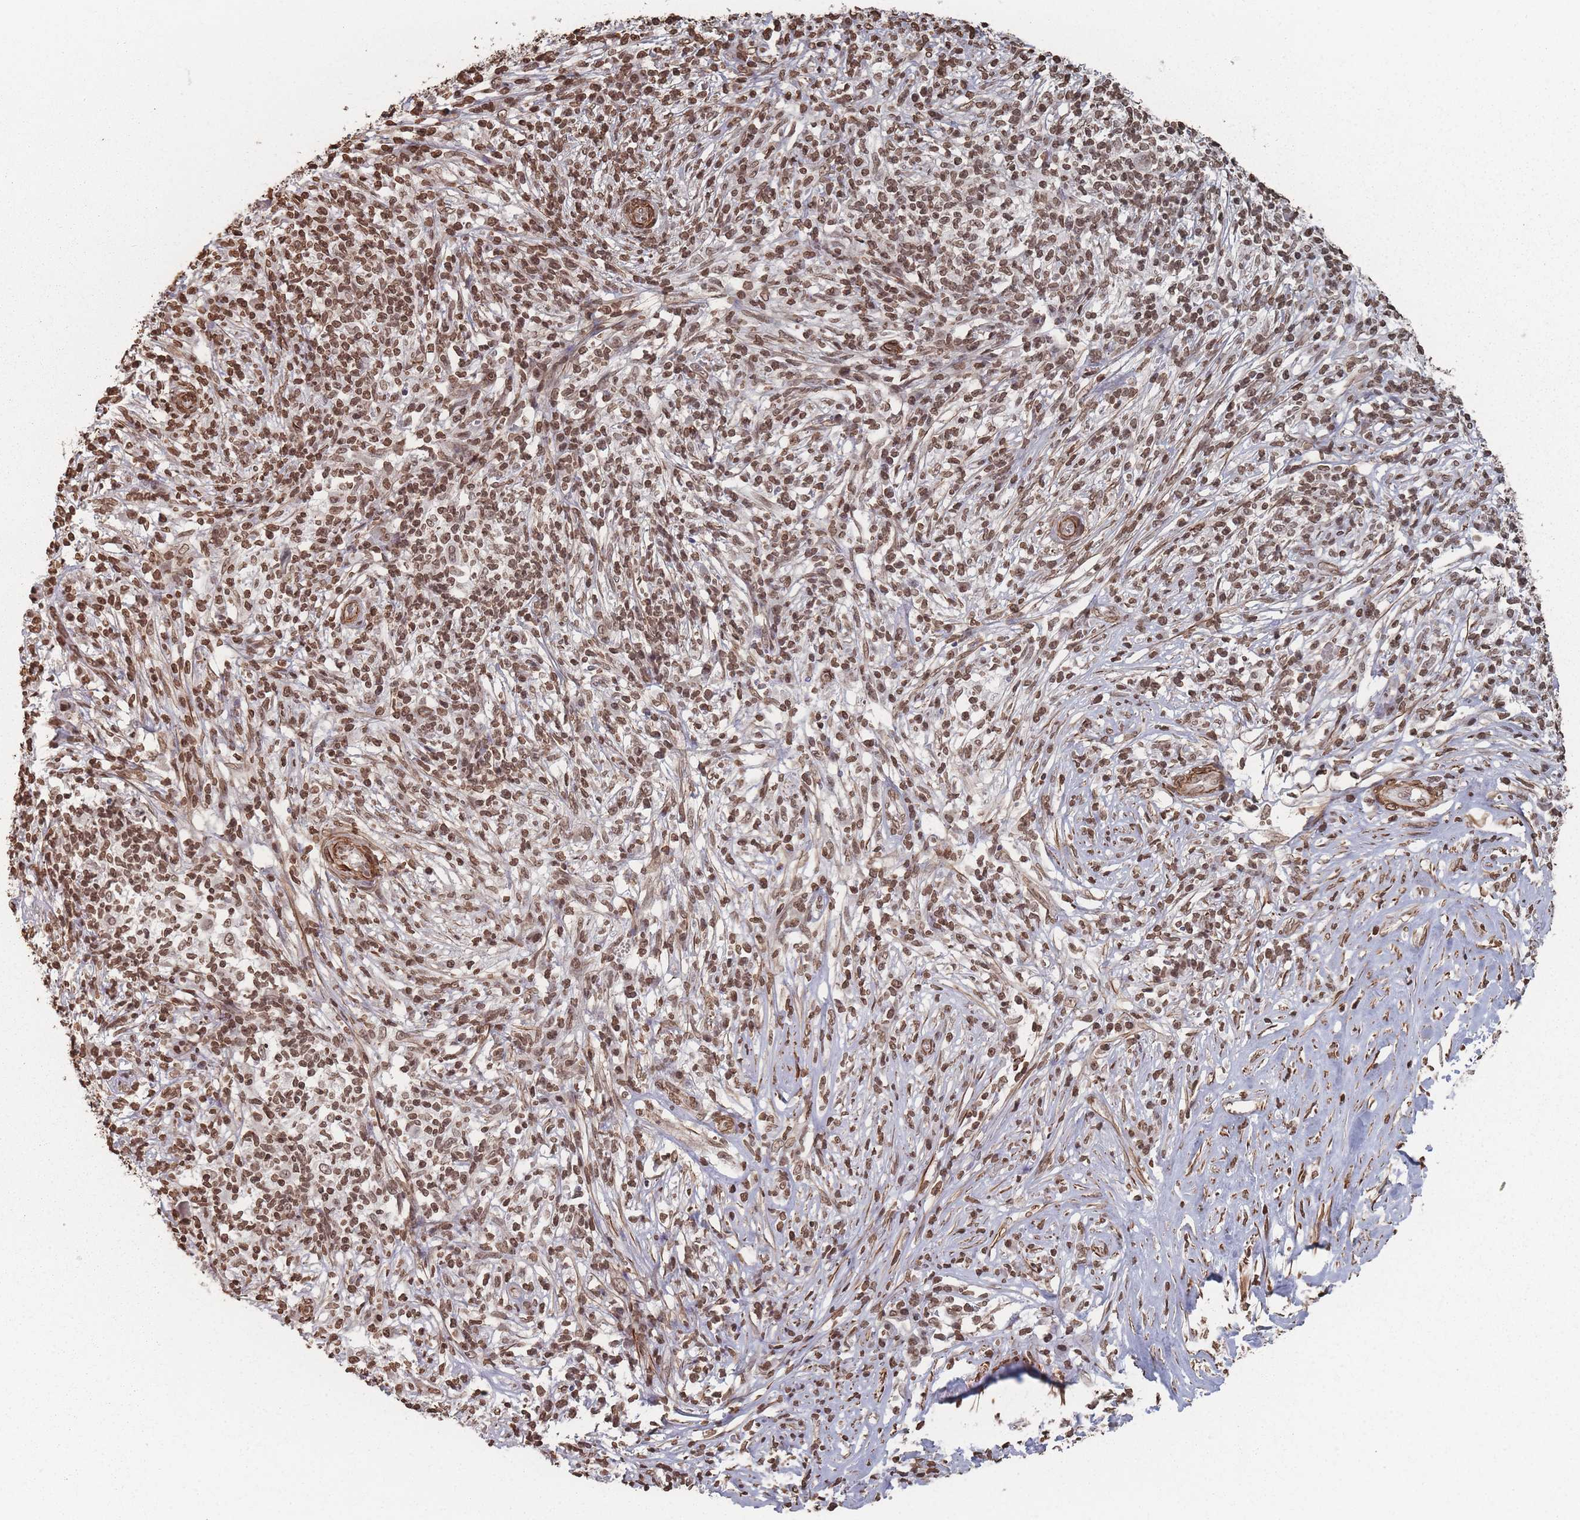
{"staining": {"intensity": "moderate", "quantity": ">75%", "location": "nuclear"}, "tissue": "melanoma", "cell_type": "Tumor cells", "image_type": "cancer", "snomed": [{"axis": "morphology", "description": "Malignant melanoma, NOS"}, {"axis": "topography", "description": "Skin"}], "caption": "Immunohistochemistry (DAB) staining of human malignant melanoma demonstrates moderate nuclear protein expression in approximately >75% of tumor cells.", "gene": "PLEKHG5", "patient": {"sex": "male", "age": 66}}